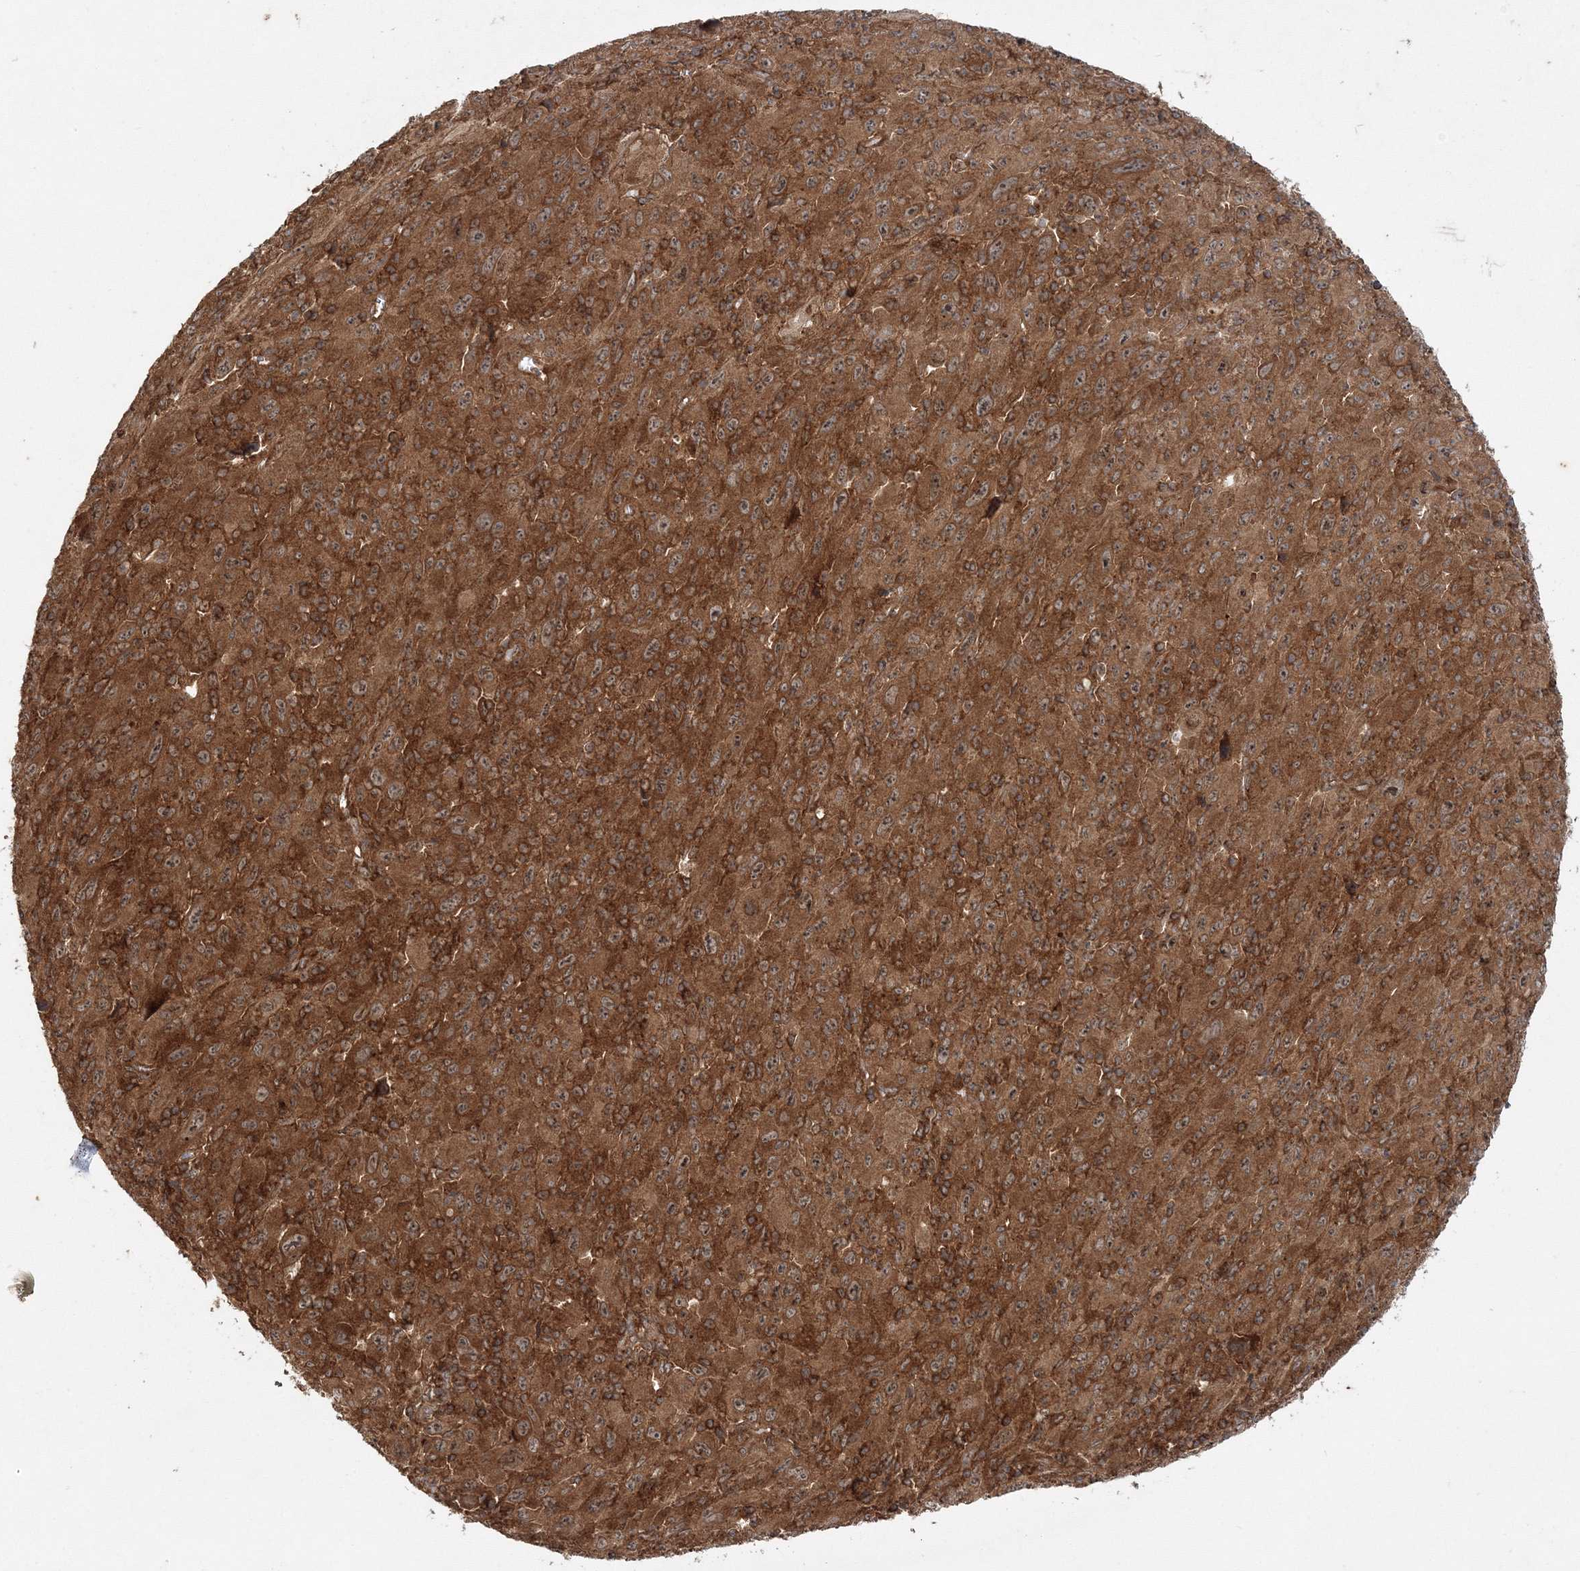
{"staining": {"intensity": "strong", "quantity": ">75%", "location": "cytoplasmic/membranous"}, "tissue": "melanoma", "cell_type": "Tumor cells", "image_type": "cancer", "snomed": [{"axis": "morphology", "description": "Malignant melanoma, Metastatic site"}, {"axis": "topography", "description": "Skin"}], "caption": "Melanoma tissue shows strong cytoplasmic/membranous expression in approximately >75% of tumor cells", "gene": "WDR37", "patient": {"sex": "female", "age": 56}}